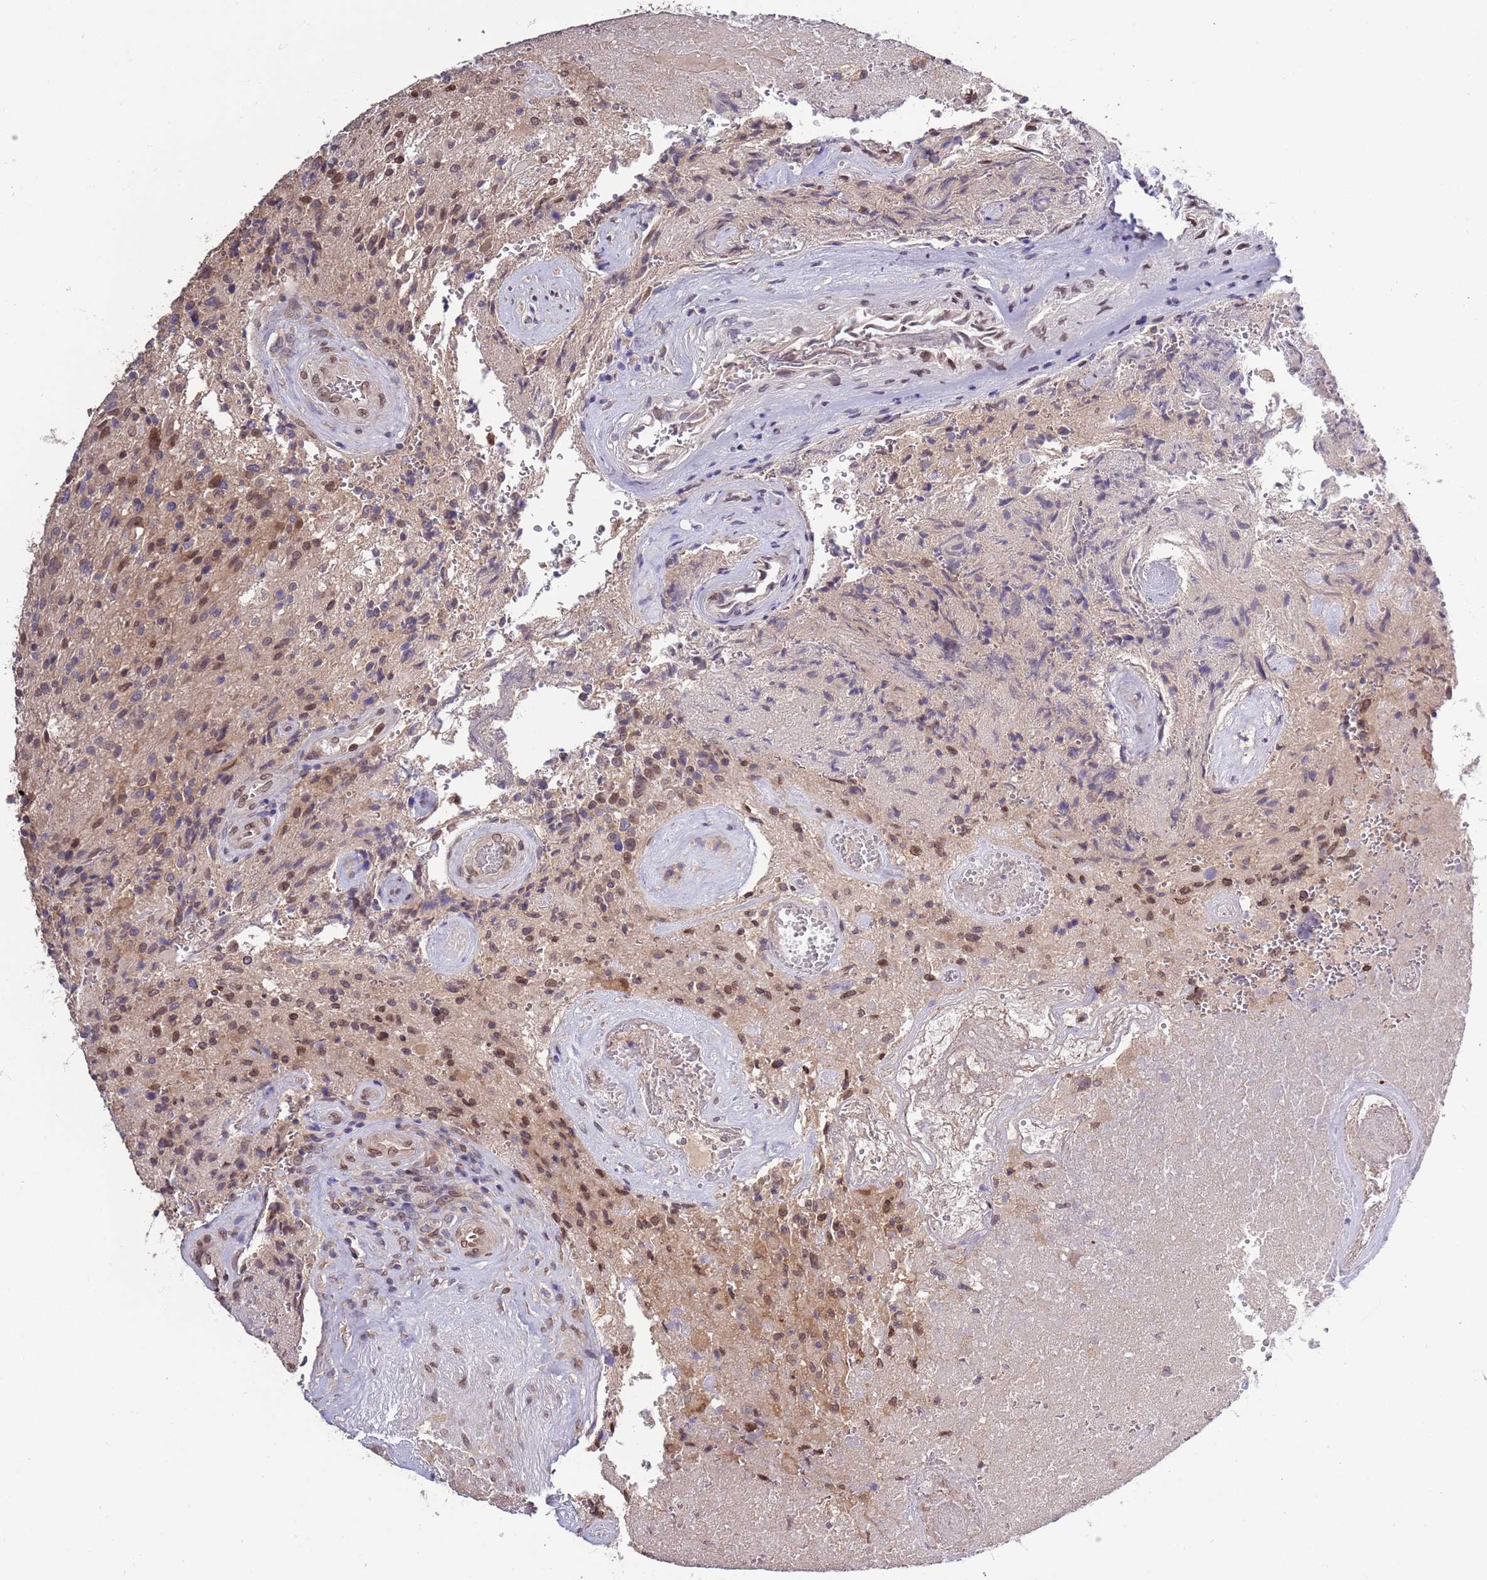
{"staining": {"intensity": "moderate", "quantity": "<25%", "location": "nuclear"}, "tissue": "glioma", "cell_type": "Tumor cells", "image_type": "cancer", "snomed": [{"axis": "morphology", "description": "Normal tissue, NOS"}, {"axis": "morphology", "description": "Glioma, malignant, High grade"}, {"axis": "topography", "description": "Cerebral cortex"}], "caption": "Tumor cells reveal low levels of moderate nuclear positivity in approximately <25% of cells in high-grade glioma (malignant).", "gene": "ZNF665", "patient": {"sex": "male", "age": 56}}